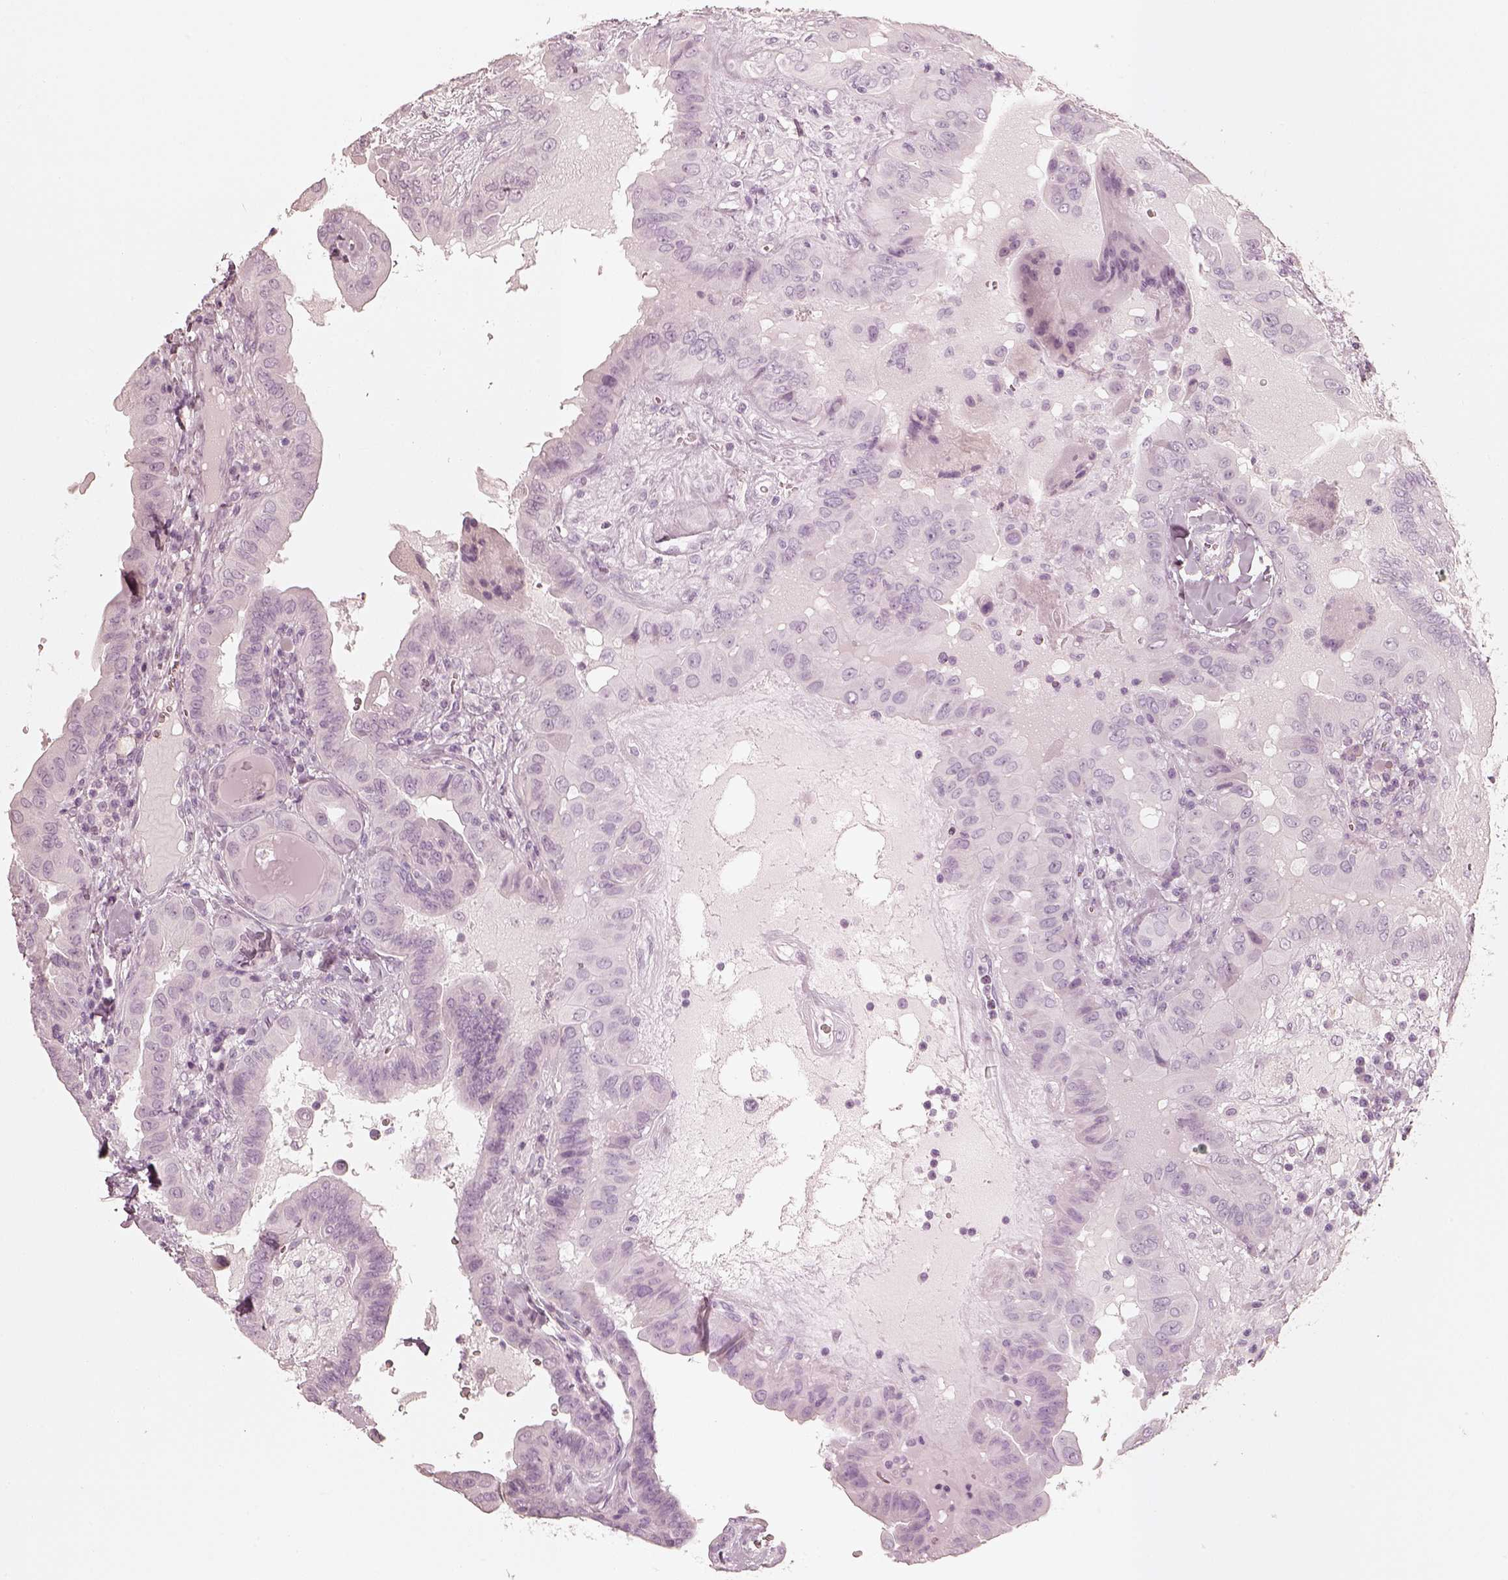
{"staining": {"intensity": "negative", "quantity": "none", "location": "none"}, "tissue": "thyroid cancer", "cell_type": "Tumor cells", "image_type": "cancer", "snomed": [{"axis": "morphology", "description": "Papillary adenocarcinoma, NOS"}, {"axis": "topography", "description": "Thyroid gland"}], "caption": "High magnification brightfield microscopy of thyroid cancer stained with DAB (3,3'-diaminobenzidine) (brown) and counterstained with hematoxylin (blue): tumor cells show no significant expression.", "gene": "KRT72", "patient": {"sex": "female", "age": 37}}